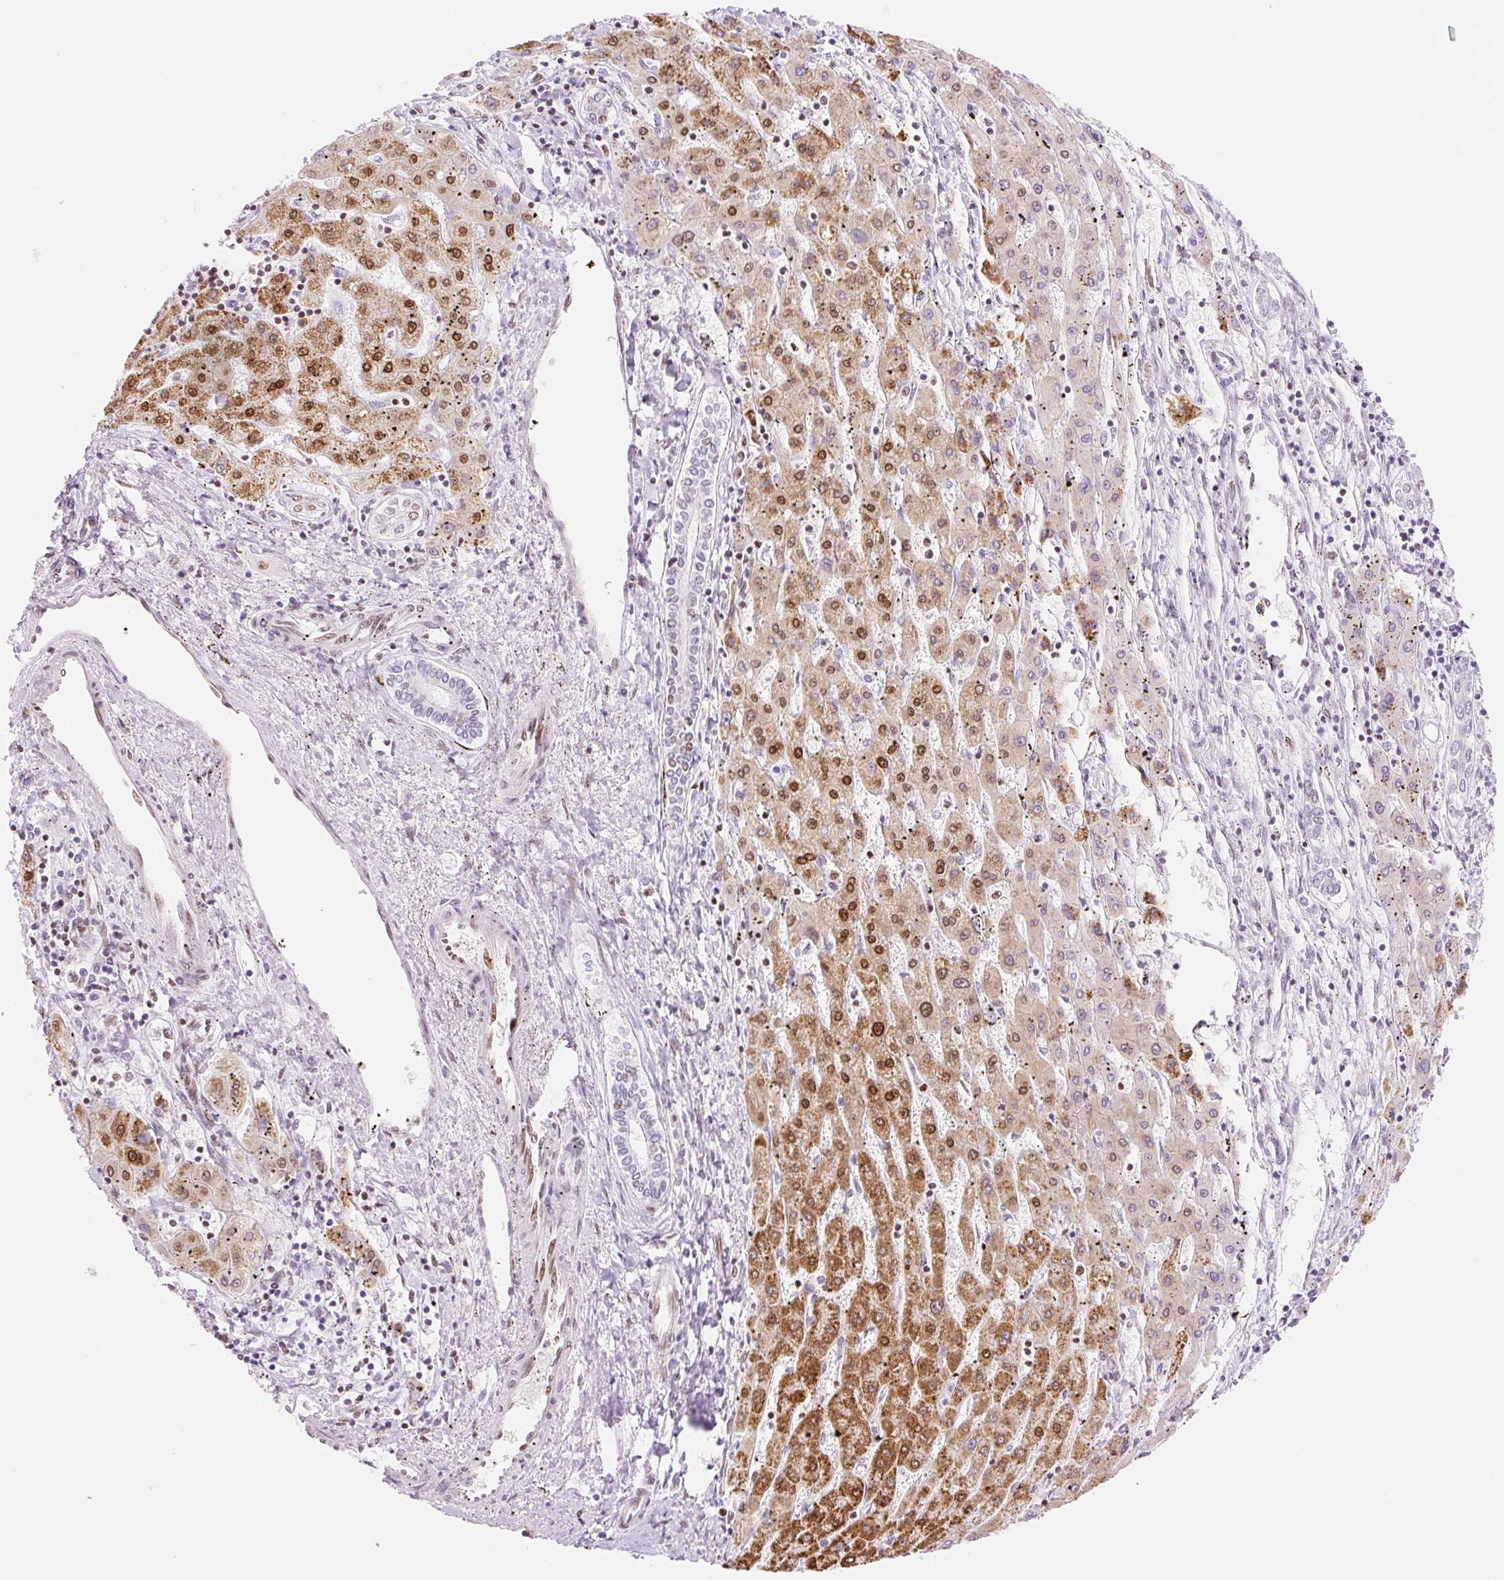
{"staining": {"intensity": "strong", "quantity": "25%-75%", "location": "cytoplasmic/membranous,nuclear"}, "tissue": "liver cancer", "cell_type": "Tumor cells", "image_type": "cancer", "snomed": [{"axis": "morphology", "description": "Carcinoma, Hepatocellular, NOS"}, {"axis": "topography", "description": "Liver"}], "caption": "Human hepatocellular carcinoma (liver) stained with a protein marker shows strong staining in tumor cells.", "gene": "PRDM11", "patient": {"sex": "male", "age": 72}}